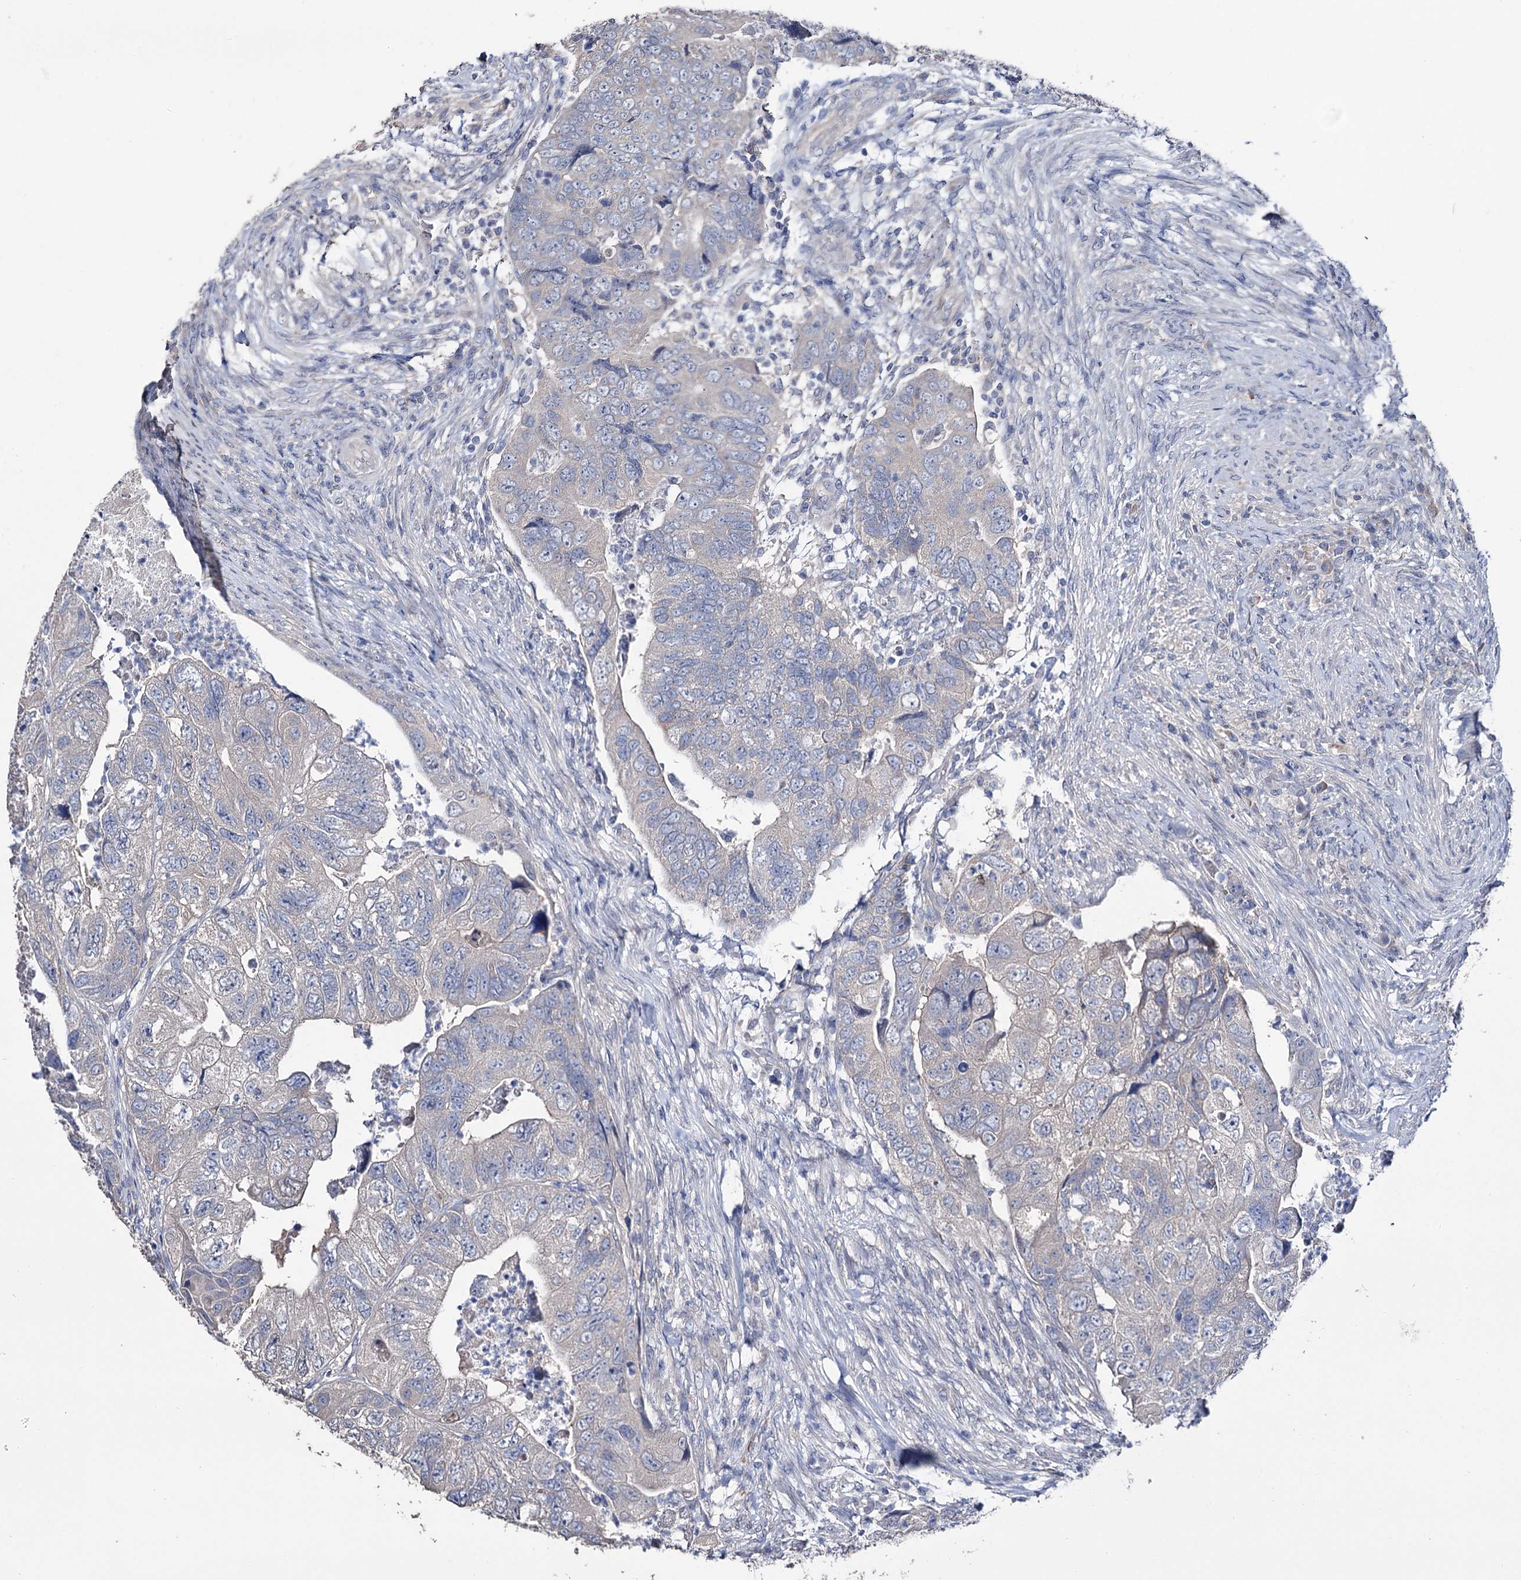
{"staining": {"intensity": "negative", "quantity": "none", "location": "none"}, "tissue": "colorectal cancer", "cell_type": "Tumor cells", "image_type": "cancer", "snomed": [{"axis": "morphology", "description": "Adenocarcinoma, NOS"}, {"axis": "topography", "description": "Rectum"}], "caption": "Immunohistochemistry histopathology image of neoplastic tissue: human colorectal cancer stained with DAB reveals no significant protein positivity in tumor cells. The staining is performed using DAB (3,3'-diaminobenzidine) brown chromogen with nuclei counter-stained in using hematoxylin.", "gene": "EPB41L5", "patient": {"sex": "male", "age": 63}}